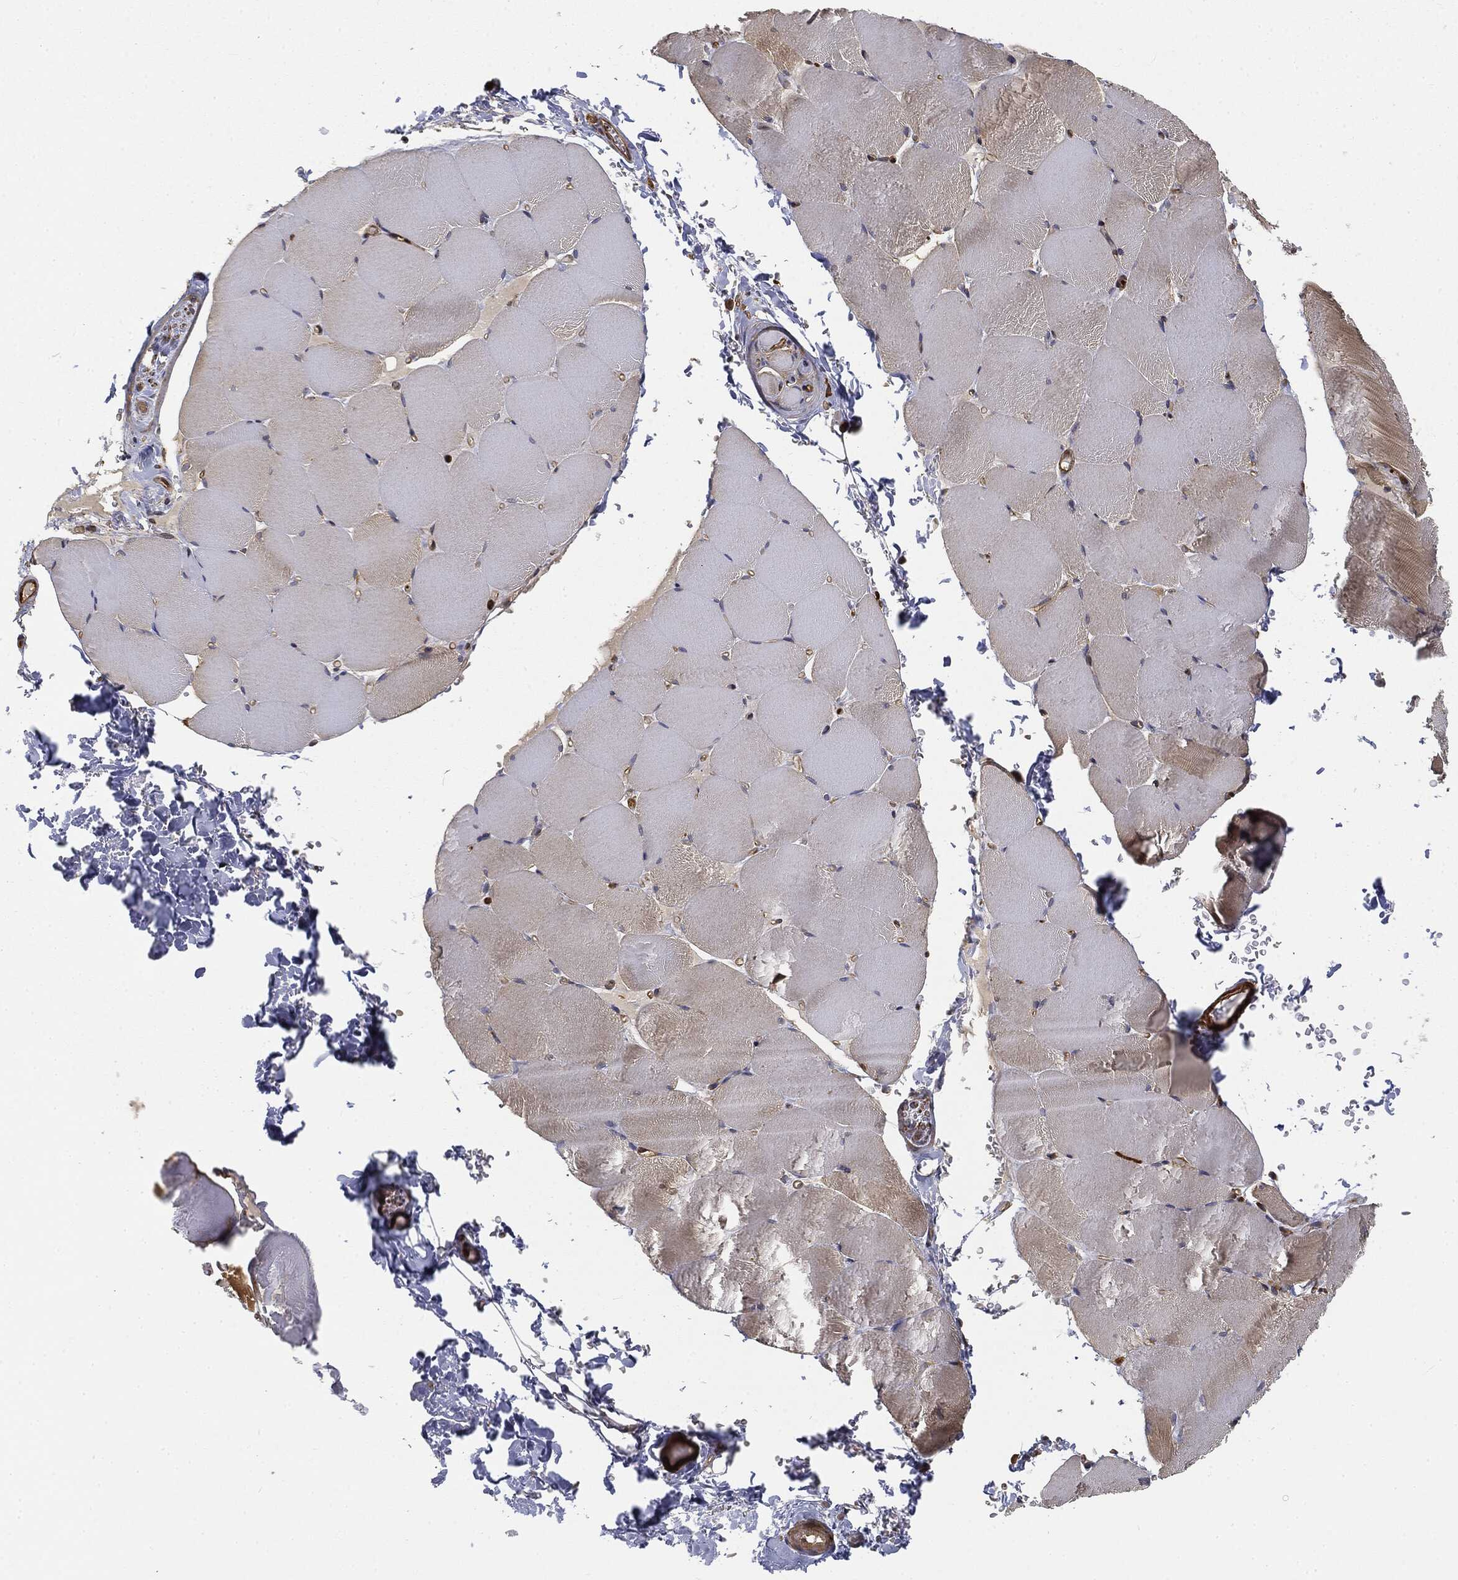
{"staining": {"intensity": "weak", "quantity": "<25%", "location": "cytoplasmic/membranous"}, "tissue": "skeletal muscle", "cell_type": "Myocytes", "image_type": "normal", "snomed": [{"axis": "morphology", "description": "Normal tissue, NOS"}, {"axis": "topography", "description": "Skeletal muscle"}], "caption": "This is a image of immunohistochemistry staining of benign skeletal muscle, which shows no positivity in myocytes. (DAB (3,3'-diaminobenzidine) immunohistochemistry with hematoxylin counter stain).", "gene": "WDR1", "patient": {"sex": "female", "age": 37}}